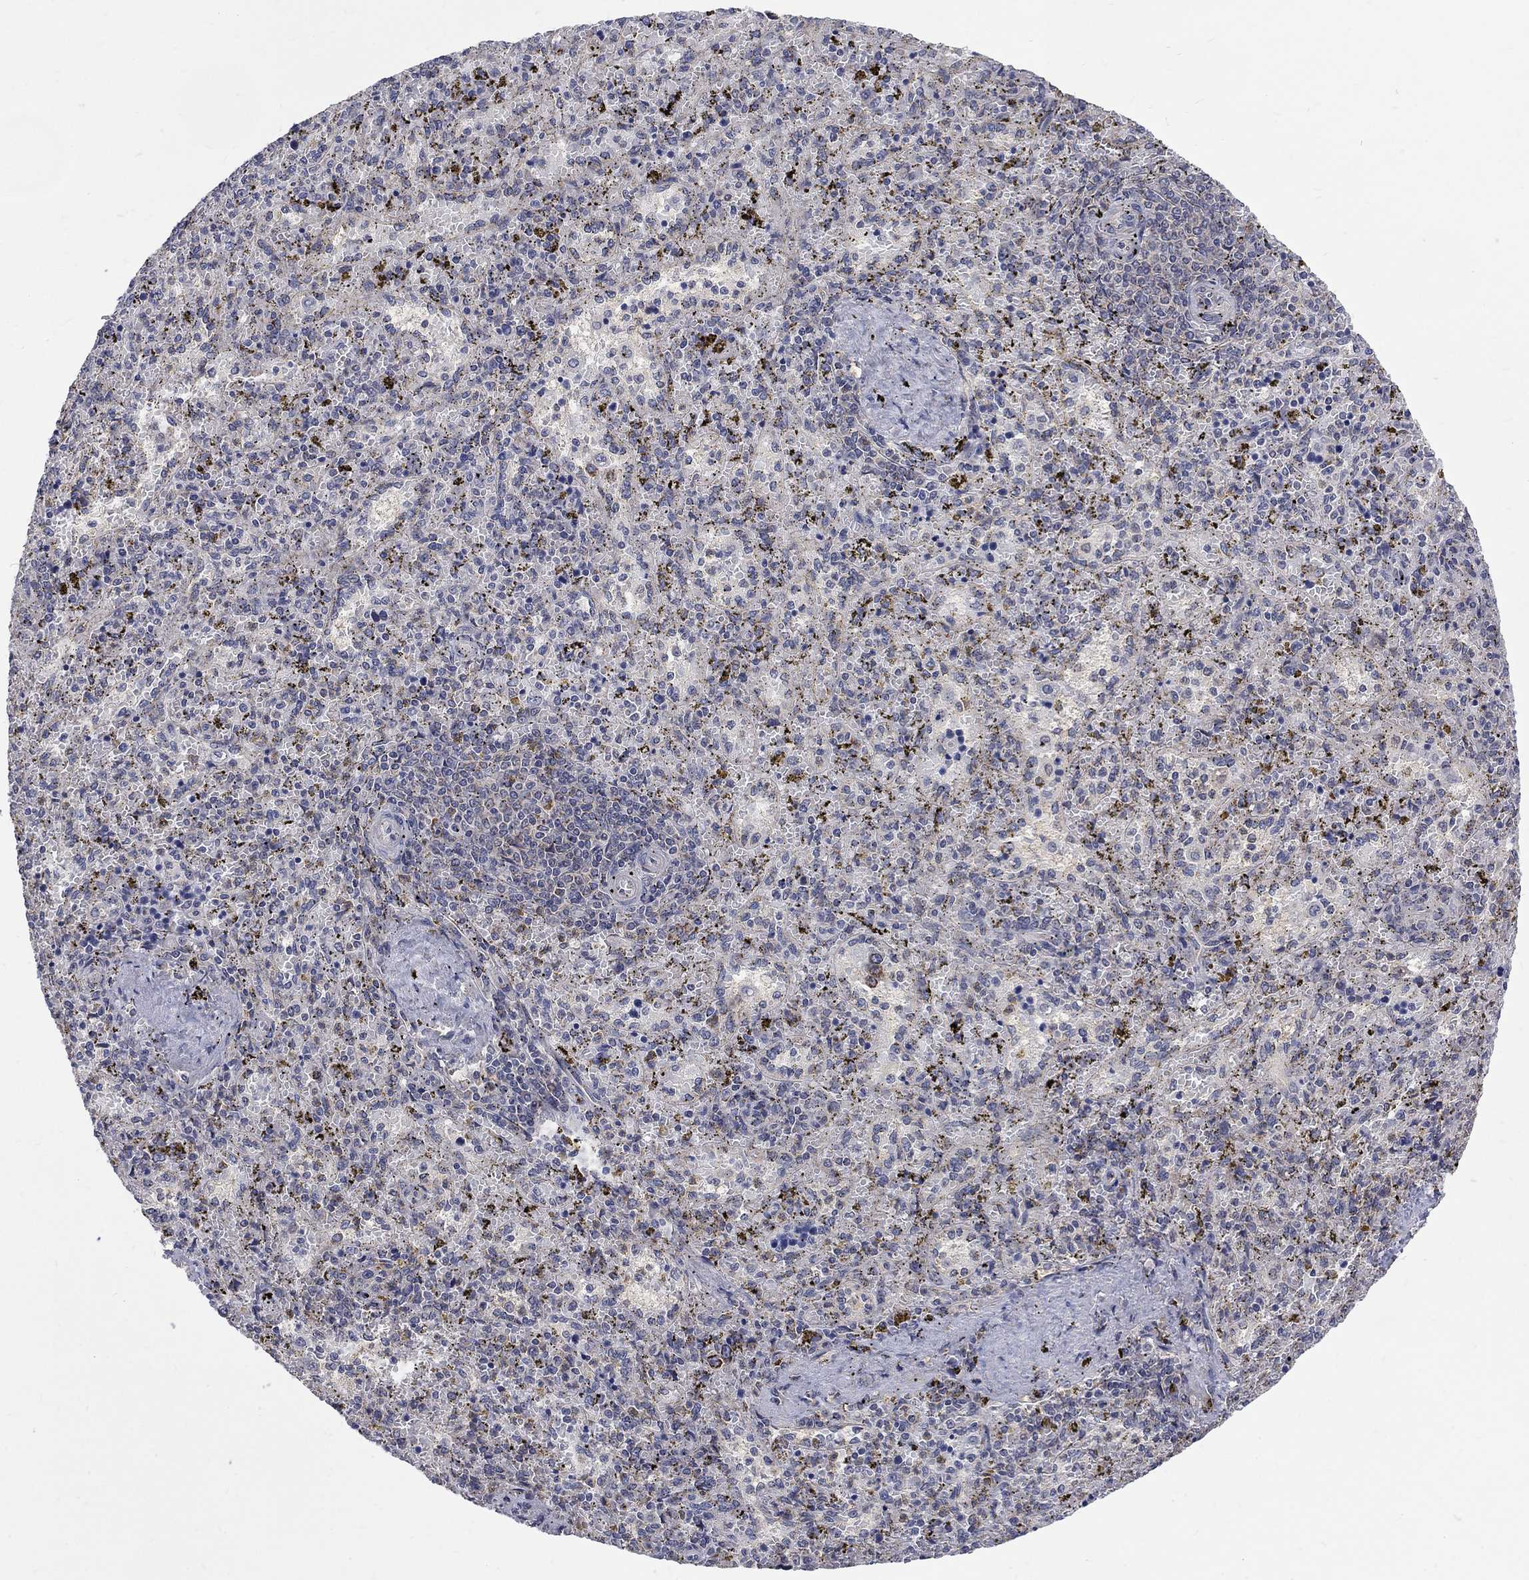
{"staining": {"intensity": "negative", "quantity": "none", "location": "none"}, "tissue": "spleen", "cell_type": "Cells in red pulp", "image_type": "normal", "snomed": [{"axis": "morphology", "description": "Normal tissue, NOS"}, {"axis": "topography", "description": "Spleen"}], "caption": "The photomicrograph displays no significant expression in cells in red pulp of spleen. The staining was performed using DAB (3,3'-diaminobenzidine) to visualize the protein expression in brown, while the nuclei were stained in blue with hematoxylin (Magnification: 20x).", "gene": "NME7", "patient": {"sex": "female", "age": 50}}